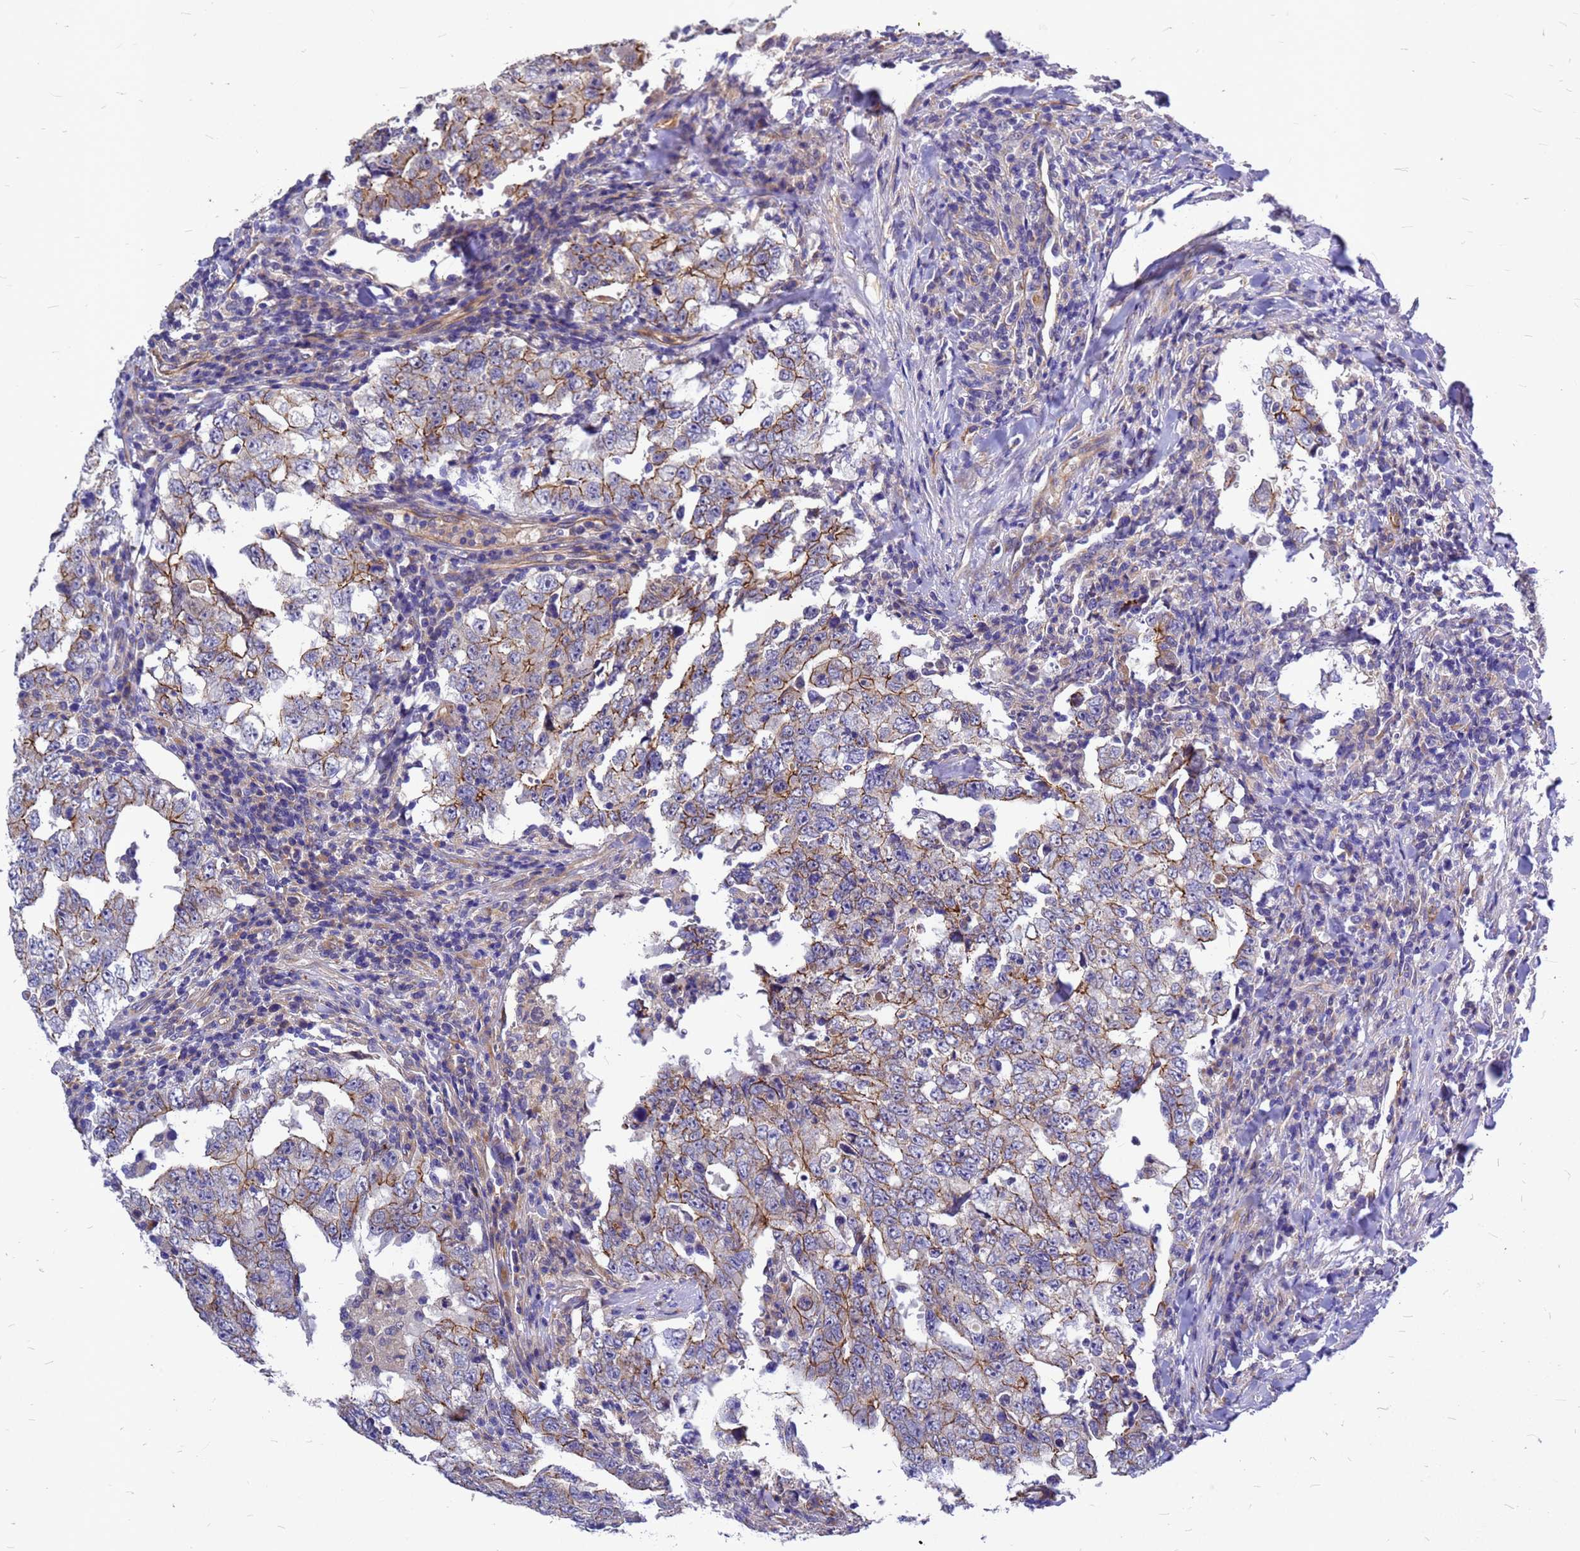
{"staining": {"intensity": "moderate", "quantity": ">75%", "location": "cytoplasmic/membranous"}, "tissue": "testis cancer", "cell_type": "Tumor cells", "image_type": "cancer", "snomed": [{"axis": "morphology", "description": "Carcinoma, Embryonal, NOS"}, {"axis": "topography", "description": "Testis"}], "caption": "Immunohistochemical staining of testis cancer (embryonal carcinoma) shows medium levels of moderate cytoplasmic/membranous protein staining in approximately >75% of tumor cells. The staining is performed using DAB (3,3'-diaminobenzidine) brown chromogen to label protein expression. The nuclei are counter-stained blue using hematoxylin.", "gene": "FBXW5", "patient": {"sex": "male", "age": 26}}